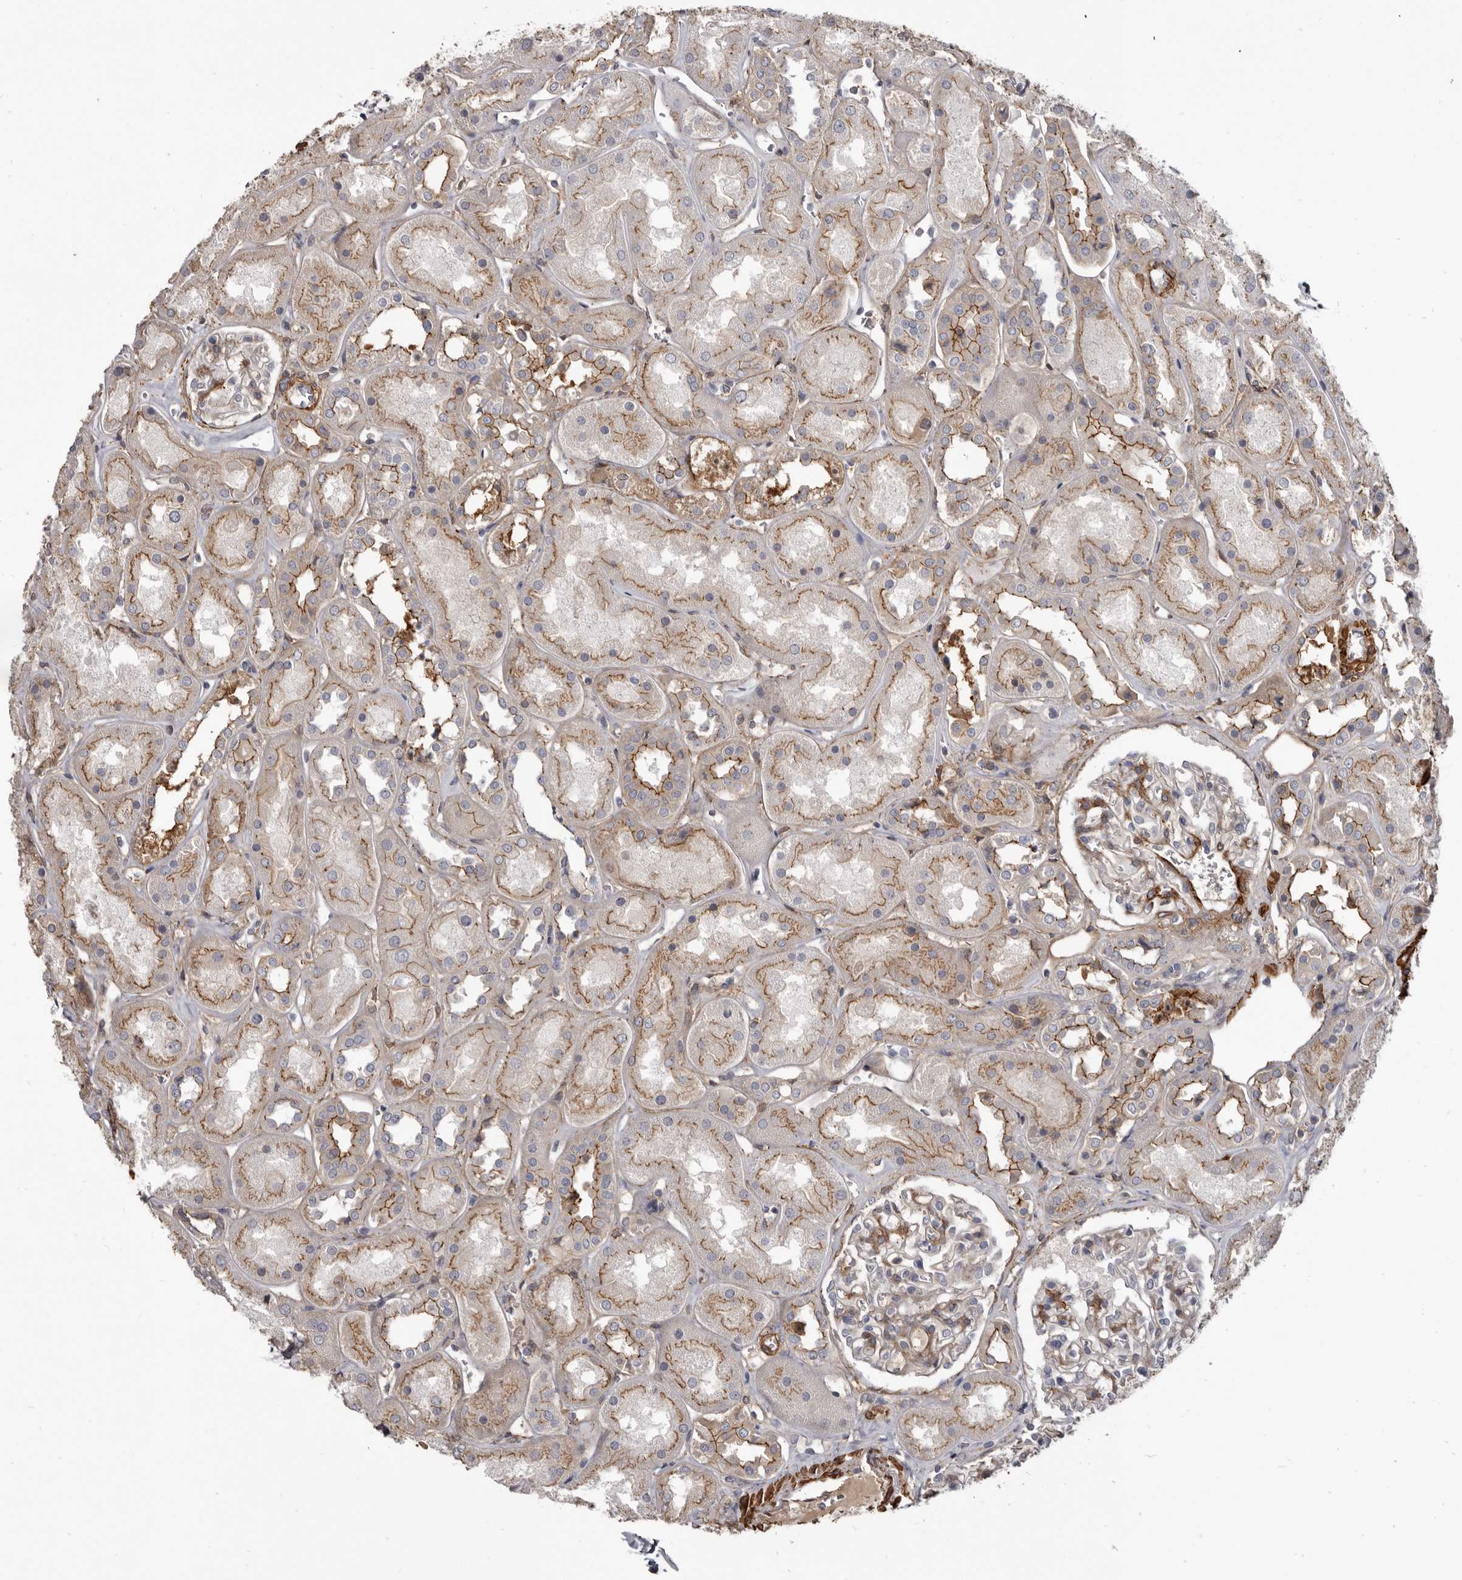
{"staining": {"intensity": "moderate", "quantity": "<25%", "location": "cytoplasmic/membranous"}, "tissue": "kidney", "cell_type": "Cells in glomeruli", "image_type": "normal", "snomed": [{"axis": "morphology", "description": "Normal tissue, NOS"}, {"axis": "topography", "description": "Kidney"}], "caption": "Moderate cytoplasmic/membranous protein positivity is seen in about <25% of cells in glomeruli in kidney. (DAB (3,3'-diaminobenzidine) IHC with brightfield microscopy, high magnification).", "gene": "CGN", "patient": {"sex": "male", "age": 70}}